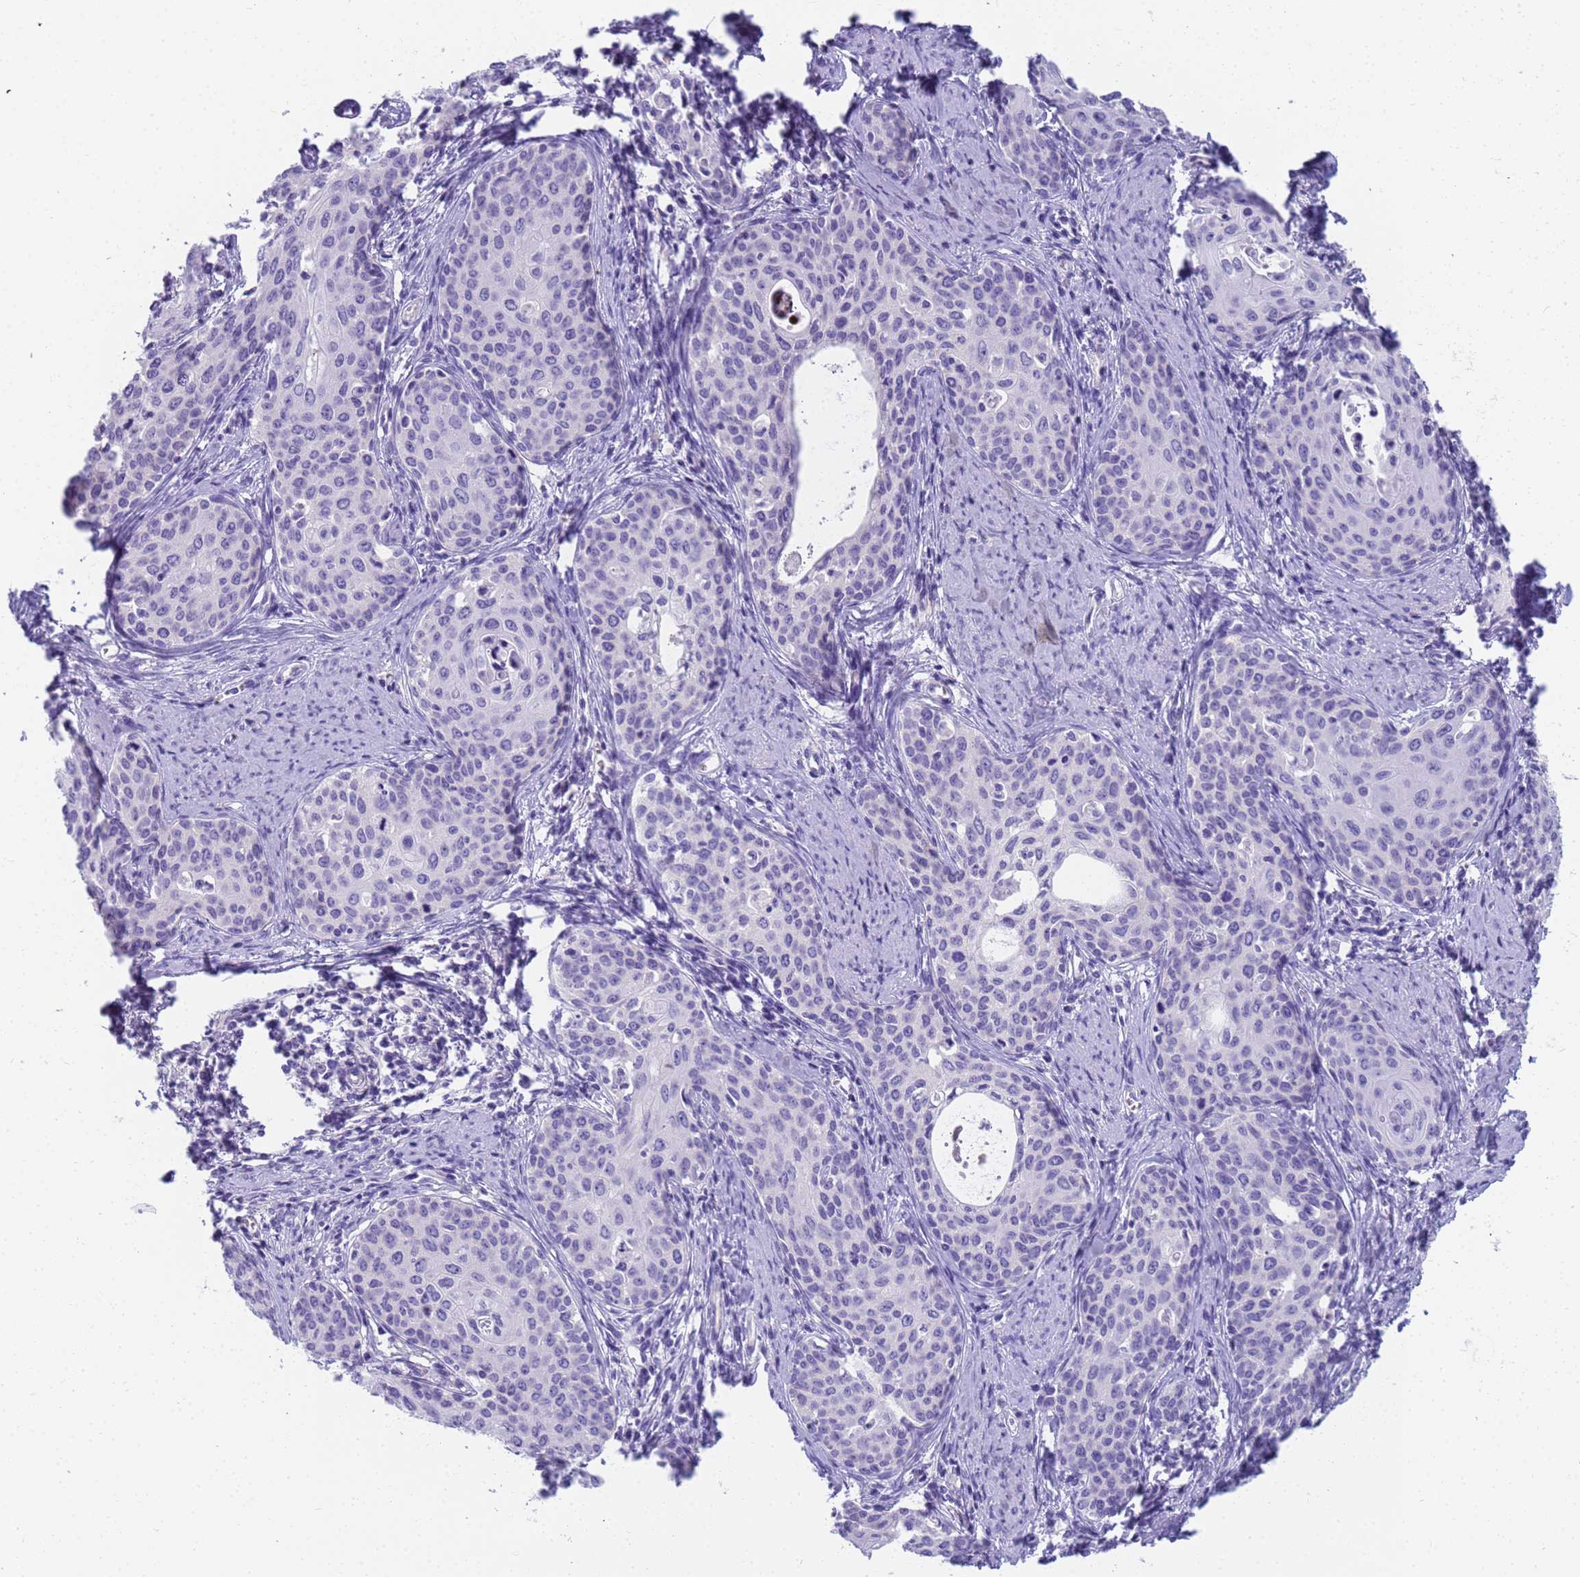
{"staining": {"intensity": "negative", "quantity": "none", "location": "none"}, "tissue": "cervical cancer", "cell_type": "Tumor cells", "image_type": "cancer", "snomed": [{"axis": "morphology", "description": "Squamous cell carcinoma, NOS"}, {"axis": "topography", "description": "Cervix"}], "caption": "A histopathology image of cervical squamous cell carcinoma stained for a protein demonstrates no brown staining in tumor cells.", "gene": "RNASE2", "patient": {"sex": "female", "age": 52}}